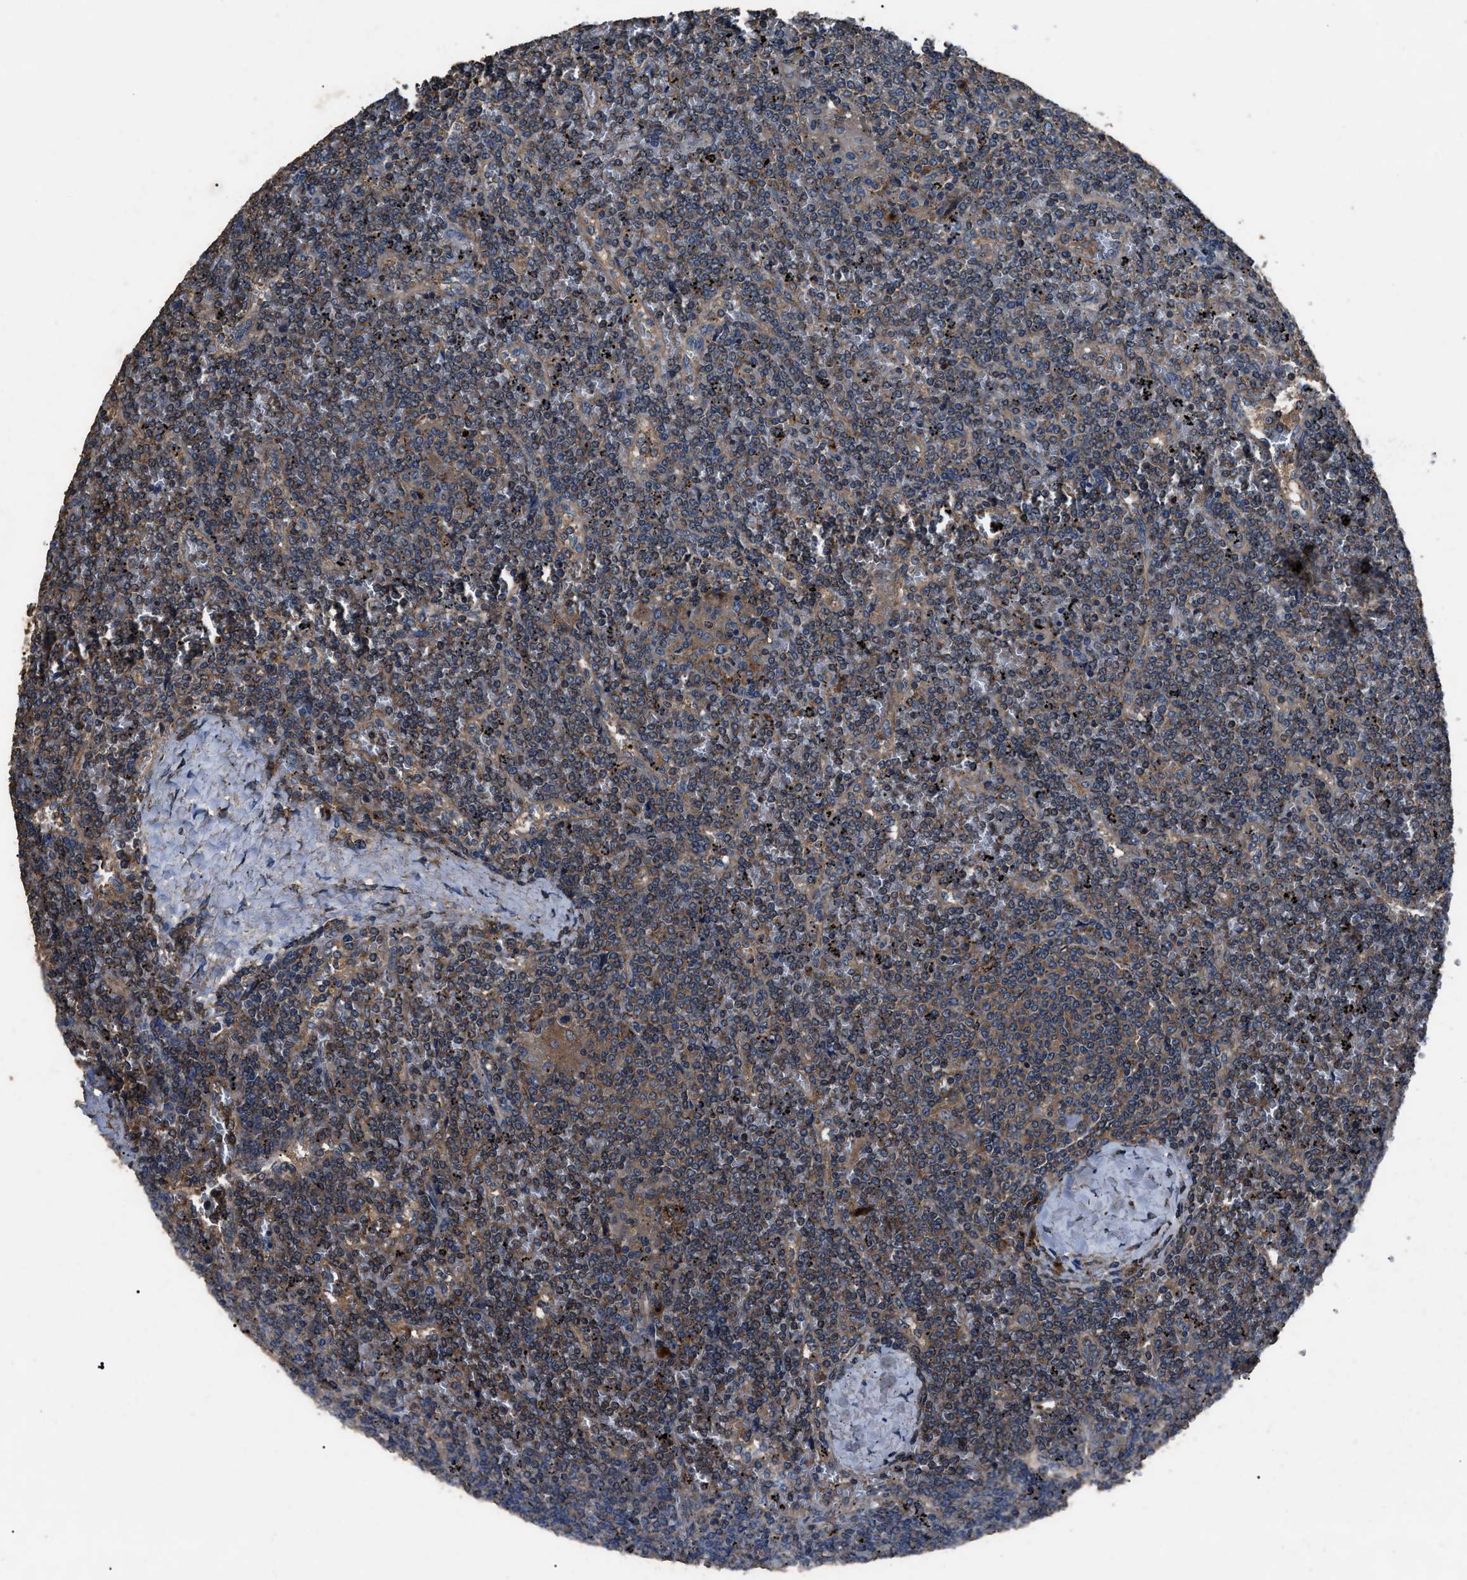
{"staining": {"intensity": "moderate", "quantity": "25%-75%", "location": "cytoplasmic/membranous"}, "tissue": "lymphoma", "cell_type": "Tumor cells", "image_type": "cancer", "snomed": [{"axis": "morphology", "description": "Malignant lymphoma, non-Hodgkin's type, Low grade"}, {"axis": "topography", "description": "Spleen"}], "caption": "Human lymphoma stained with a brown dye displays moderate cytoplasmic/membranous positive staining in approximately 25%-75% of tumor cells.", "gene": "RNF216", "patient": {"sex": "female", "age": 19}}